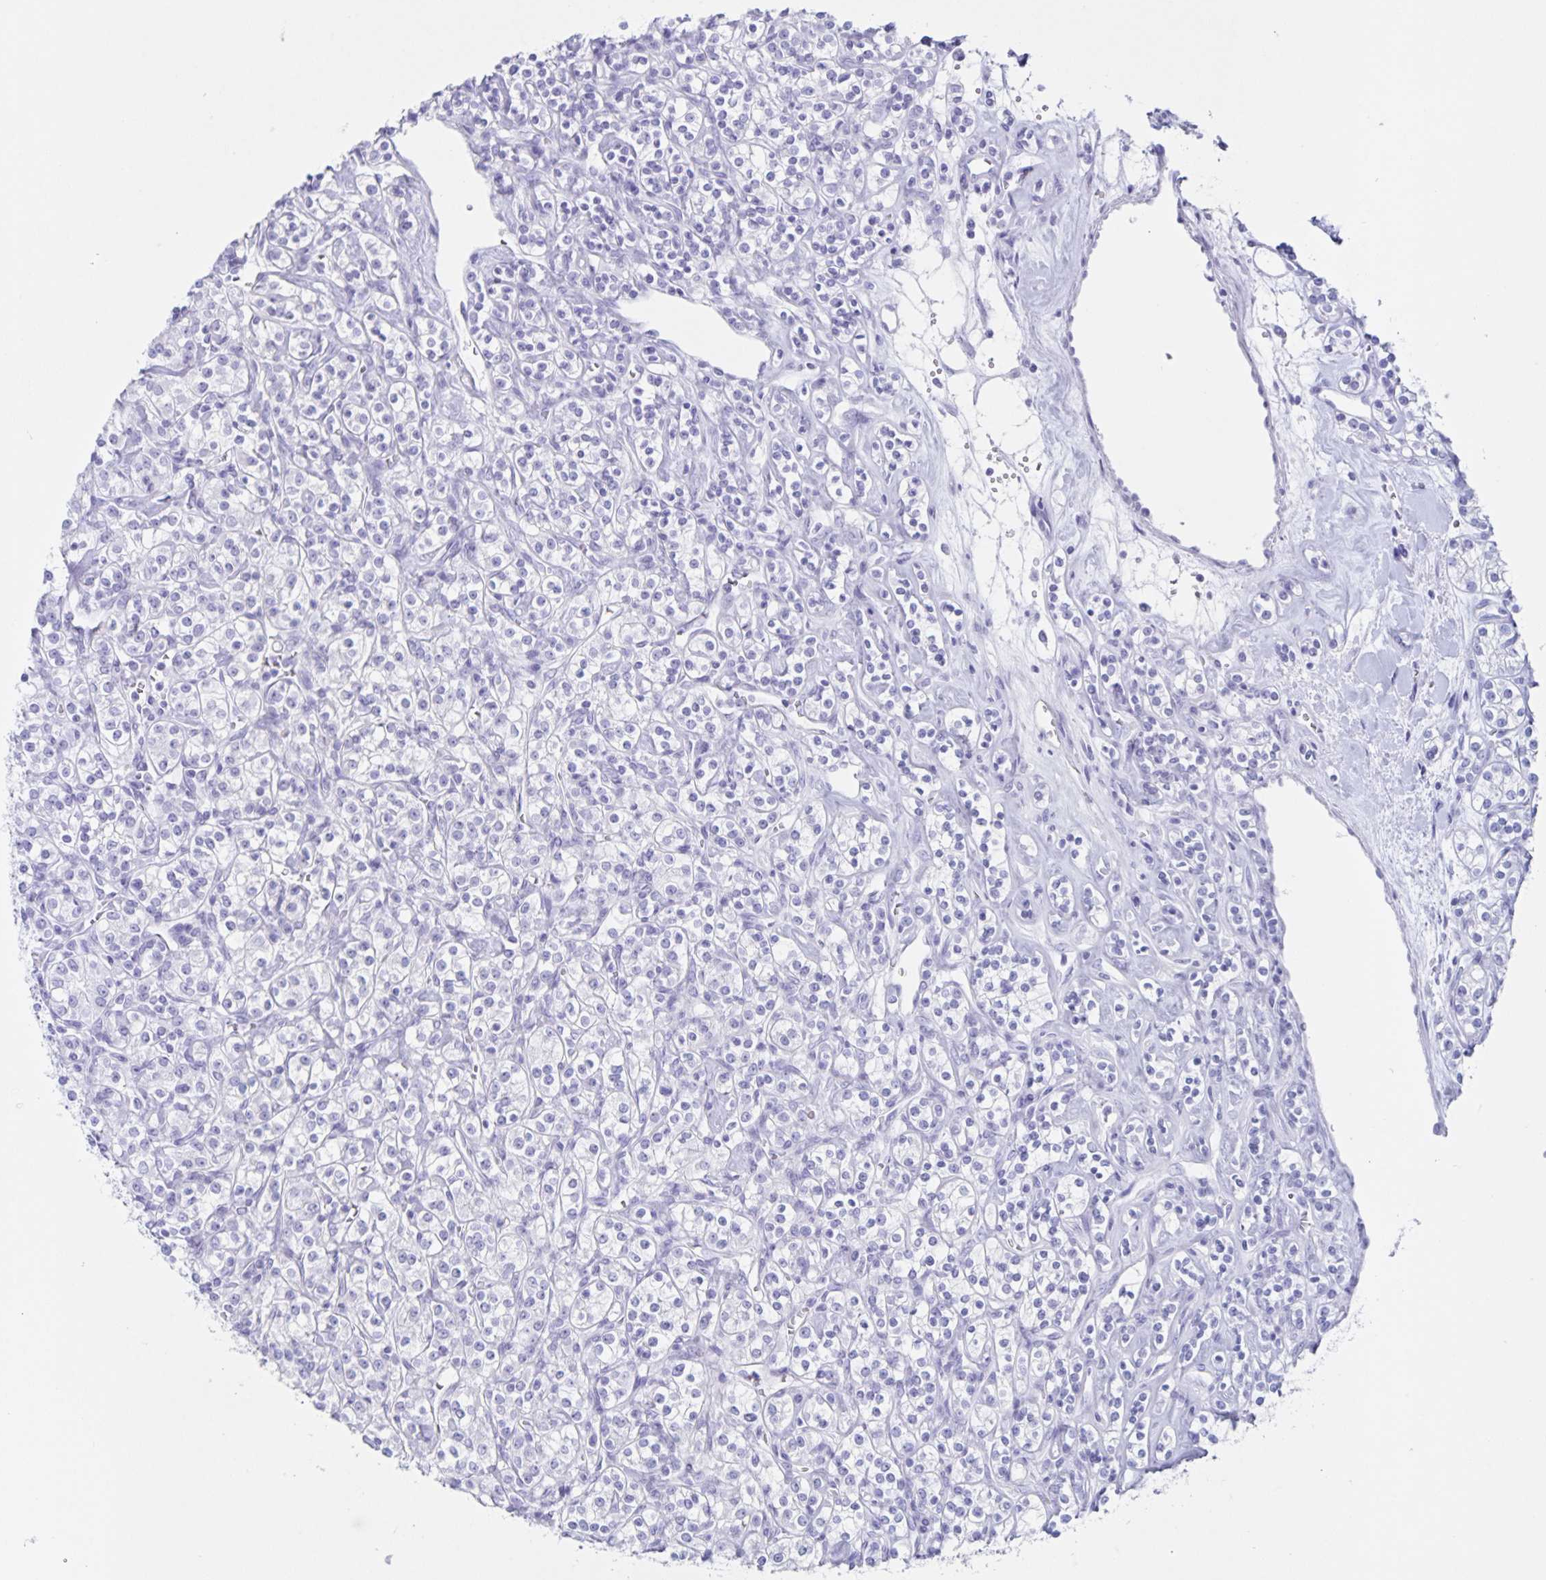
{"staining": {"intensity": "negative", "quantity": "none", "location": "none"}, "tissue": "renal cancer", "cell_type": "Tumor cells", "image_type": "cancer", "snomed": [{"axis": "morphology", "description": "Adenocarcinoma, NOS"}, {"axis": "topography", "description": "Kidney"}], "caption": "High magnification brightfield microscopy of renal cancer stained with DAB (3,3'-diaminobenzidine) (brown) and counterstained with hematoxylin (blue): tumor cells show no significant expression. (Stains: DAB (3,3'-diaminobenzidine) IHC with hematoxylin counter stain, Microscopy: brightfield microscopy at high magnification).", "gene": "C12orf56", "patient": {"sex": "male", "age": 77}}